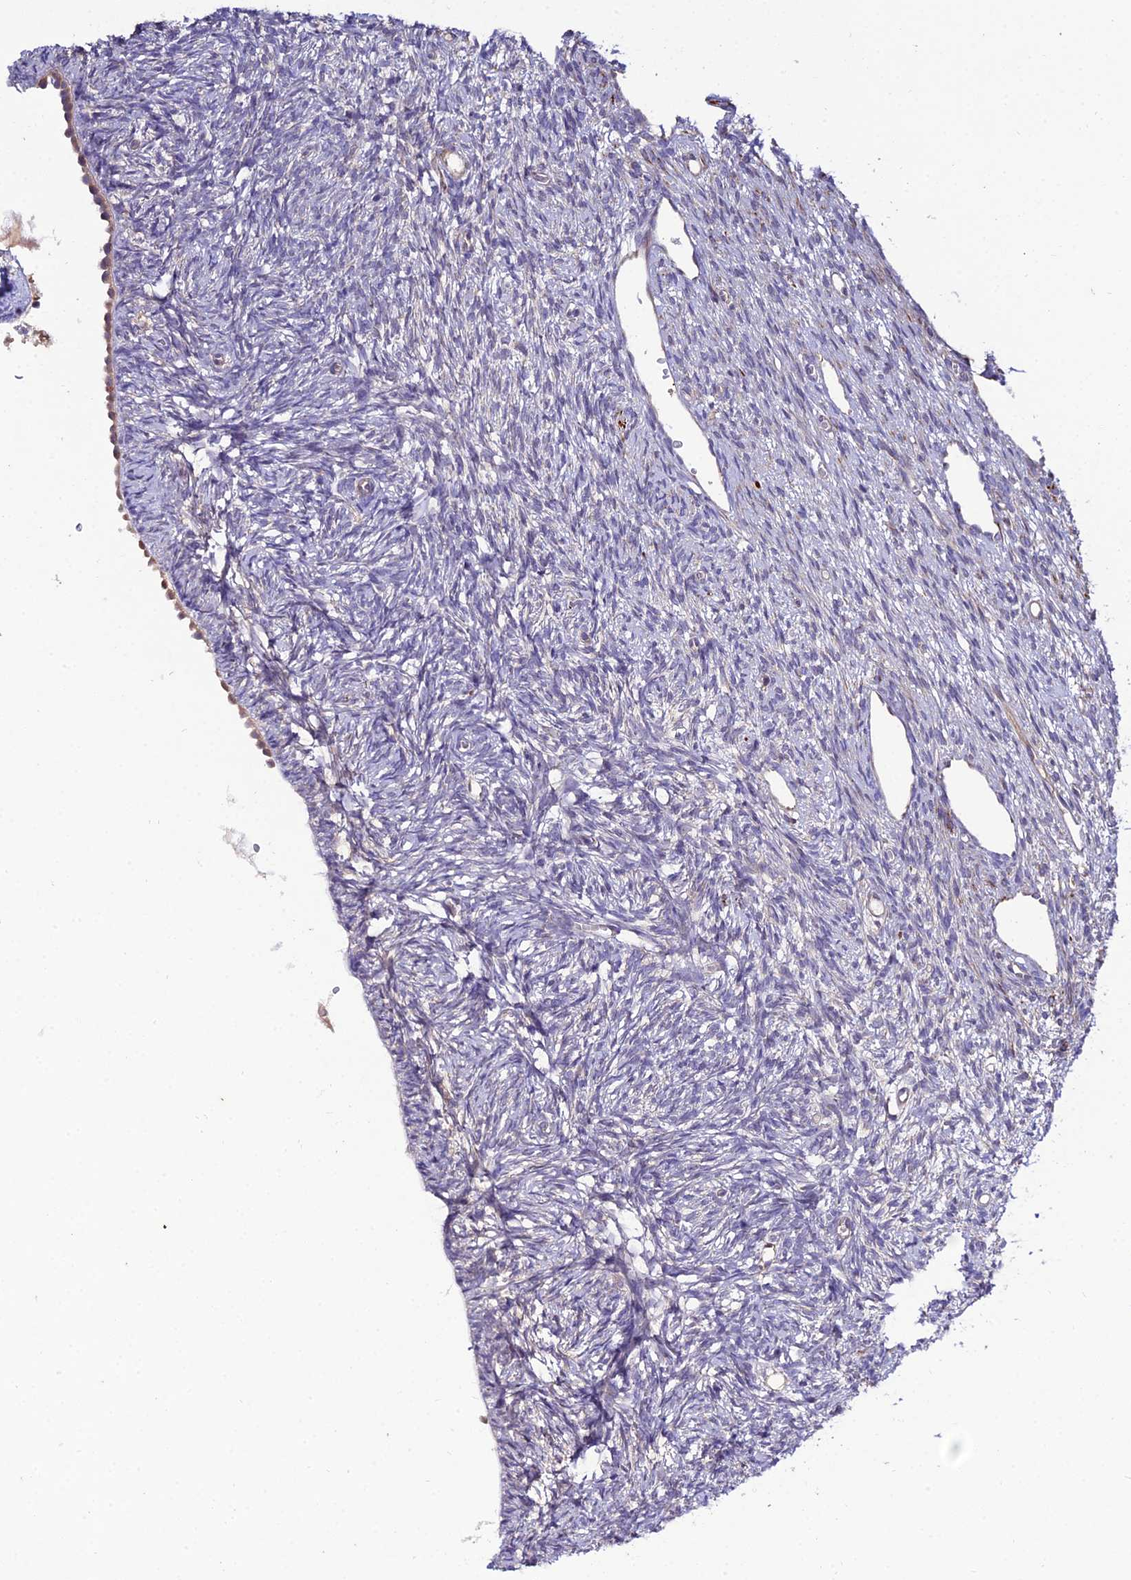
{"staining": {"intensity": "strong", "quantity": ">75%", "location": "cytoplasmic/membranous"}, "tissue": "ovary", "cell_type": "Follicle cells", "image_type": "normal", "snomed": [{"axis": "morphology", "description": "Normal tissue, NOS"}, {"axis": "topography", "description": "Ovary"}], "caption": "About >75% of follicle cells in normal human ovary exhibit strong cytoplasmic/membranous protein positivity as visualized by brown immunohistochemical staining.", "gene": "ARL6IP1", "patient": {"sex": "female", "age": 51}}